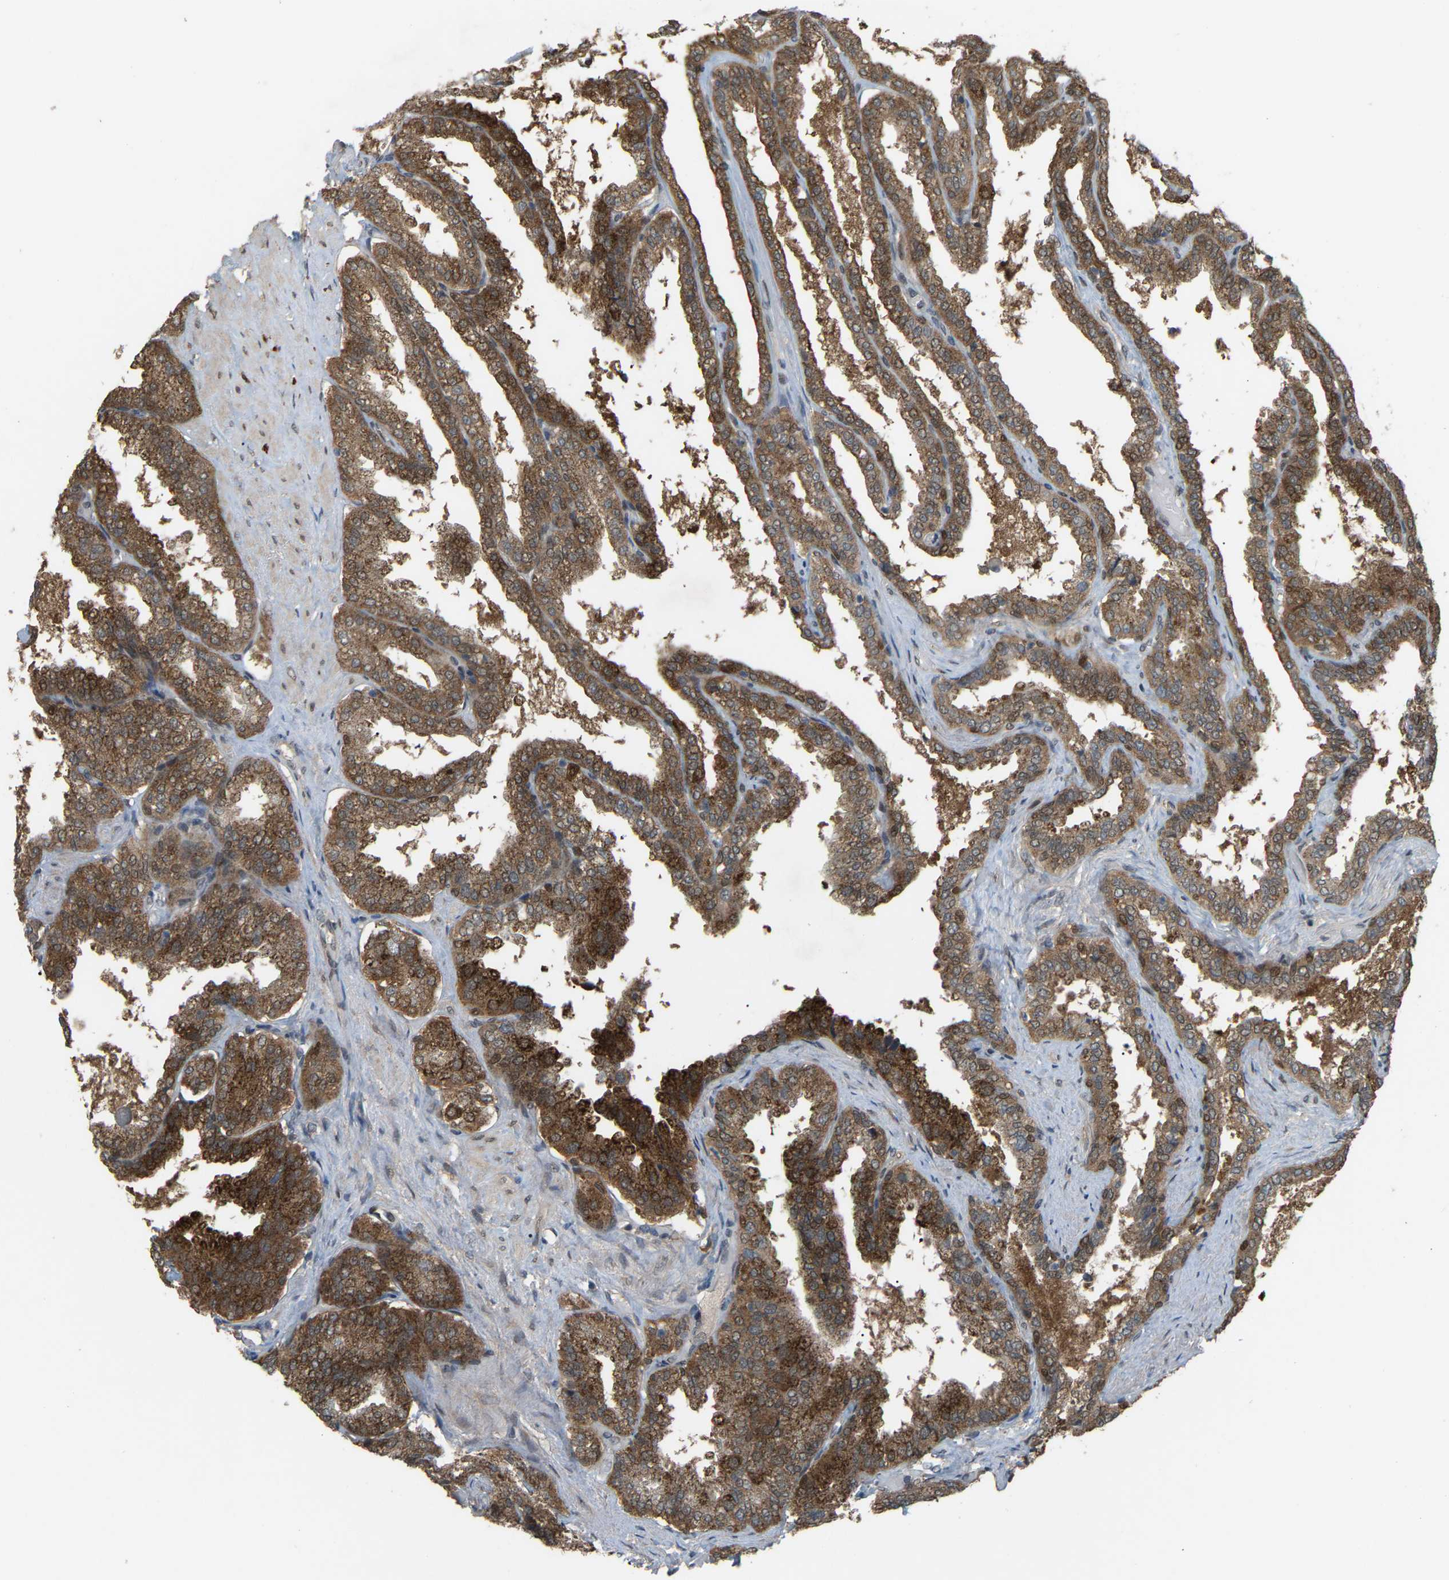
{"staining": {"intensity": "moderate", "quantity": ">75%", "location": "cytoplasmic/membranous"}, "tissue": "seminal vesicle", "cell_type": "Glandular cells", "image_type": "normal", "snomed": [{"axis": "morphology", "description": "Normal tissue, NOS"}, {"axis": "topography", "description": "Seminal veicle"}], "caption": "Protein staining of normal seminal vesicle shows moderate cytoplasmic/membranous staining in about >75% of glandular cells.", "gene": "CROT", "patient": {"sex": "male", "age": 46}}